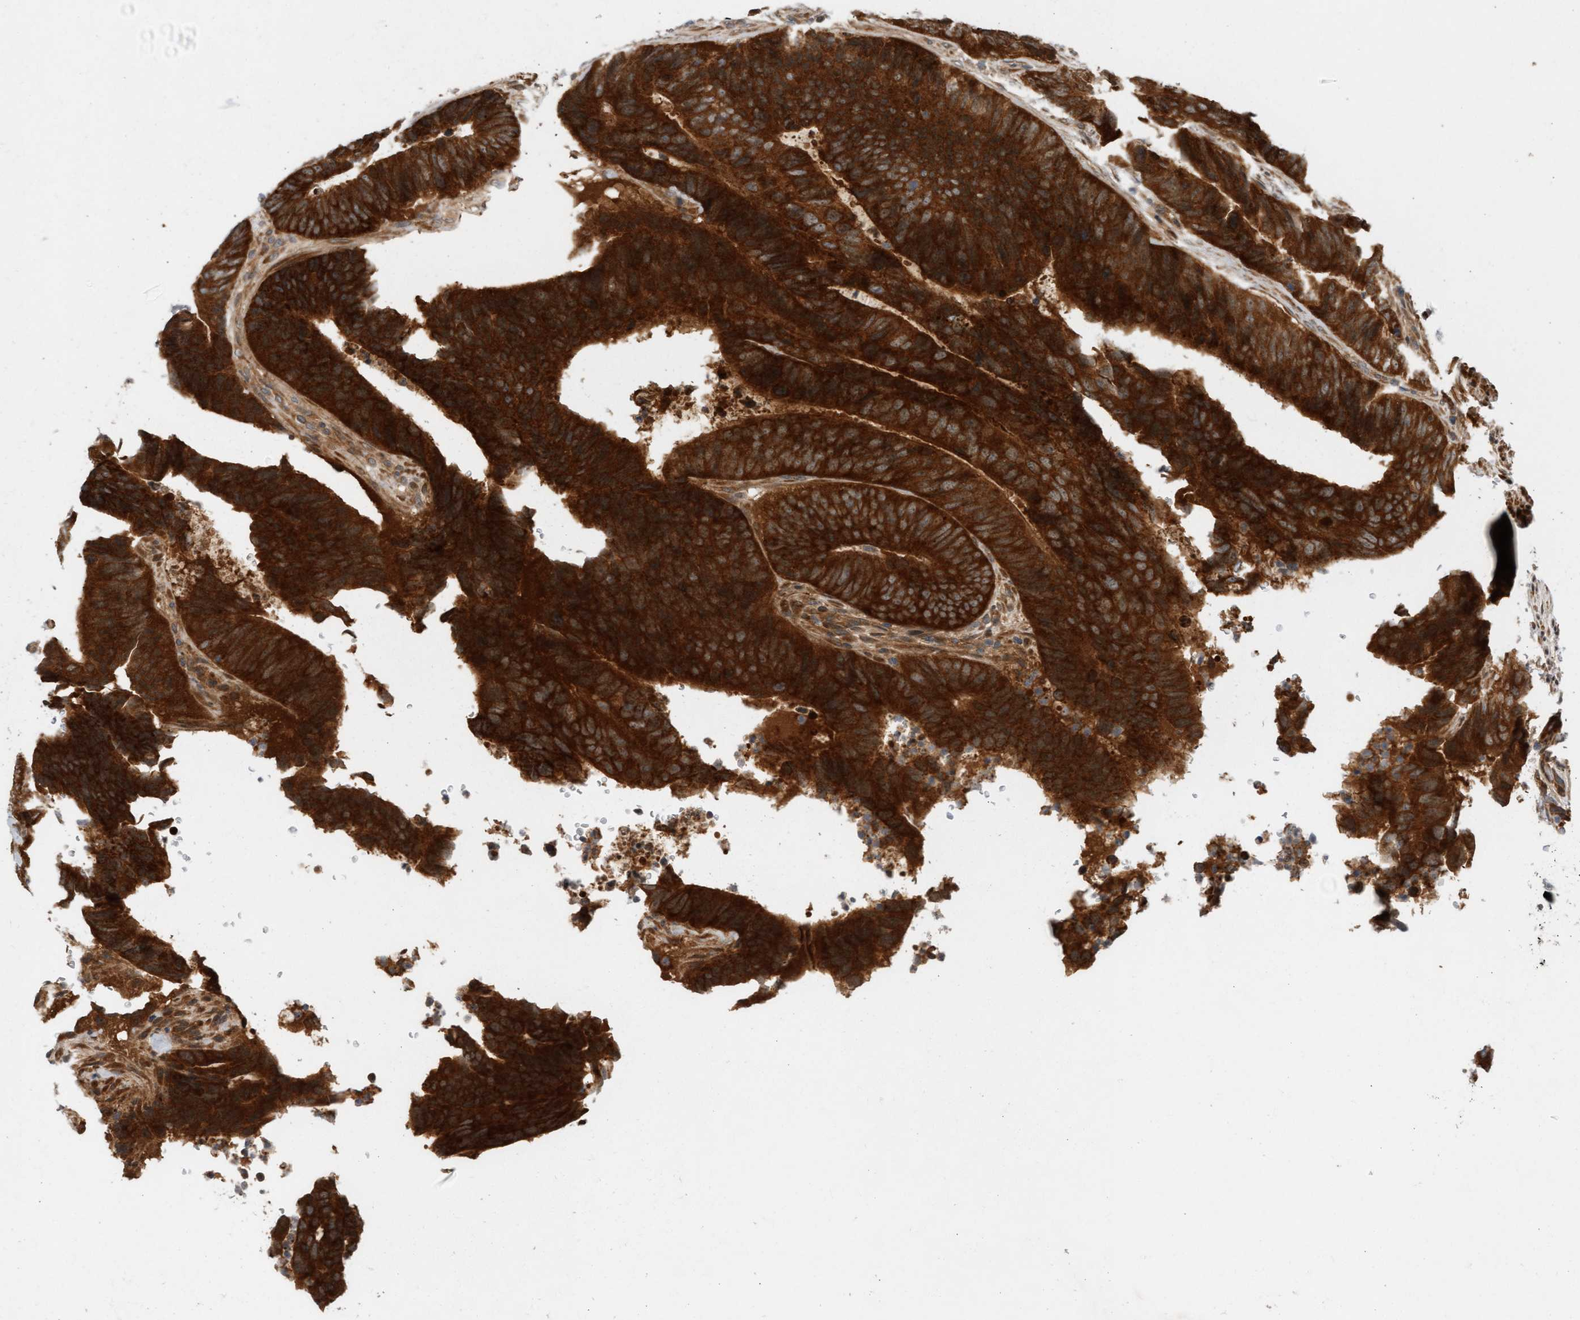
{"staining": {"intensity": "strong", "quantity": ">75%", "location": "cytoplasmic/membranous"}, "tissue": "colorectal cancer", "cell_type": "Tumor cells", "image_type": "cancer", "snomed": [{"axis": "morphology", "description": "Adenocarcinoma, NOS"}, {"axis": "topography", "description": "Colon"}], "caption": "Human colorectal adenocarcinoma stained with a brown dye exhibits strong cytoplasmic/membranous positive positivity in approximately >75% of tumor cells.", "gene": "BAHCC1", "patient": {"sex": "male", "age": 56}}